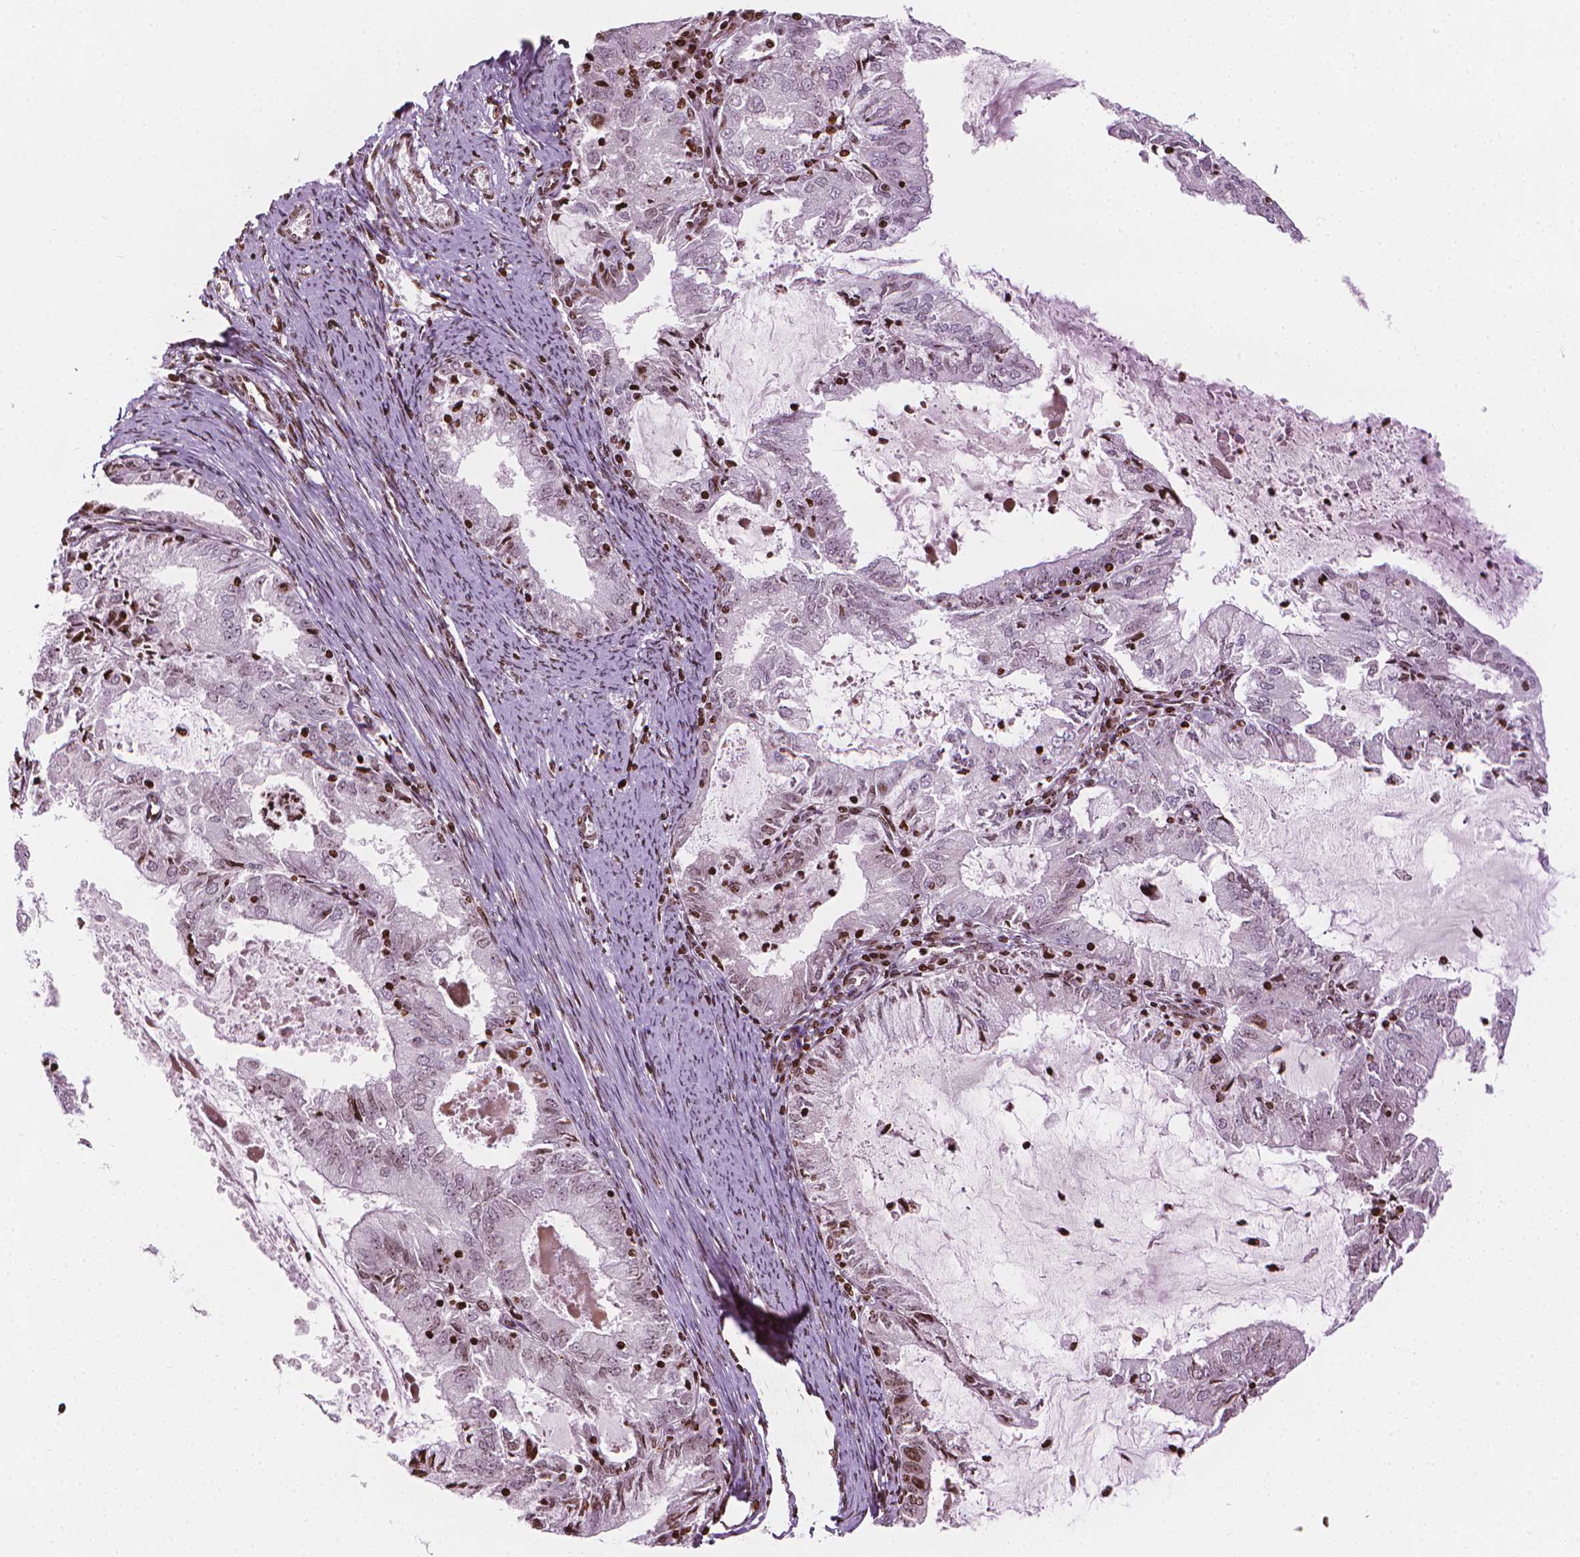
{"staining": {"intensity": "weak", "quantity": "<25%", "location": "nuclear"}, "tissue": "endometrial cancer", "cell_type": "Tumor cells", "image_type": "cancer", "snomed": [{"axis": "morphology", "description": "Adenocarcinoma, NOS"}, {"axis": "topography", "description": "Endometrium"}], "caption": "An immunohistochemistry (IHC) photomicrograph of endometrial cancer (adenocarcinoma) is shown. There is no staining in tumor cells of endometrial cancer (adenocarcinoma).", "gene": "PIP4K2A", "patient": {"sex": "female", "age": 57}}